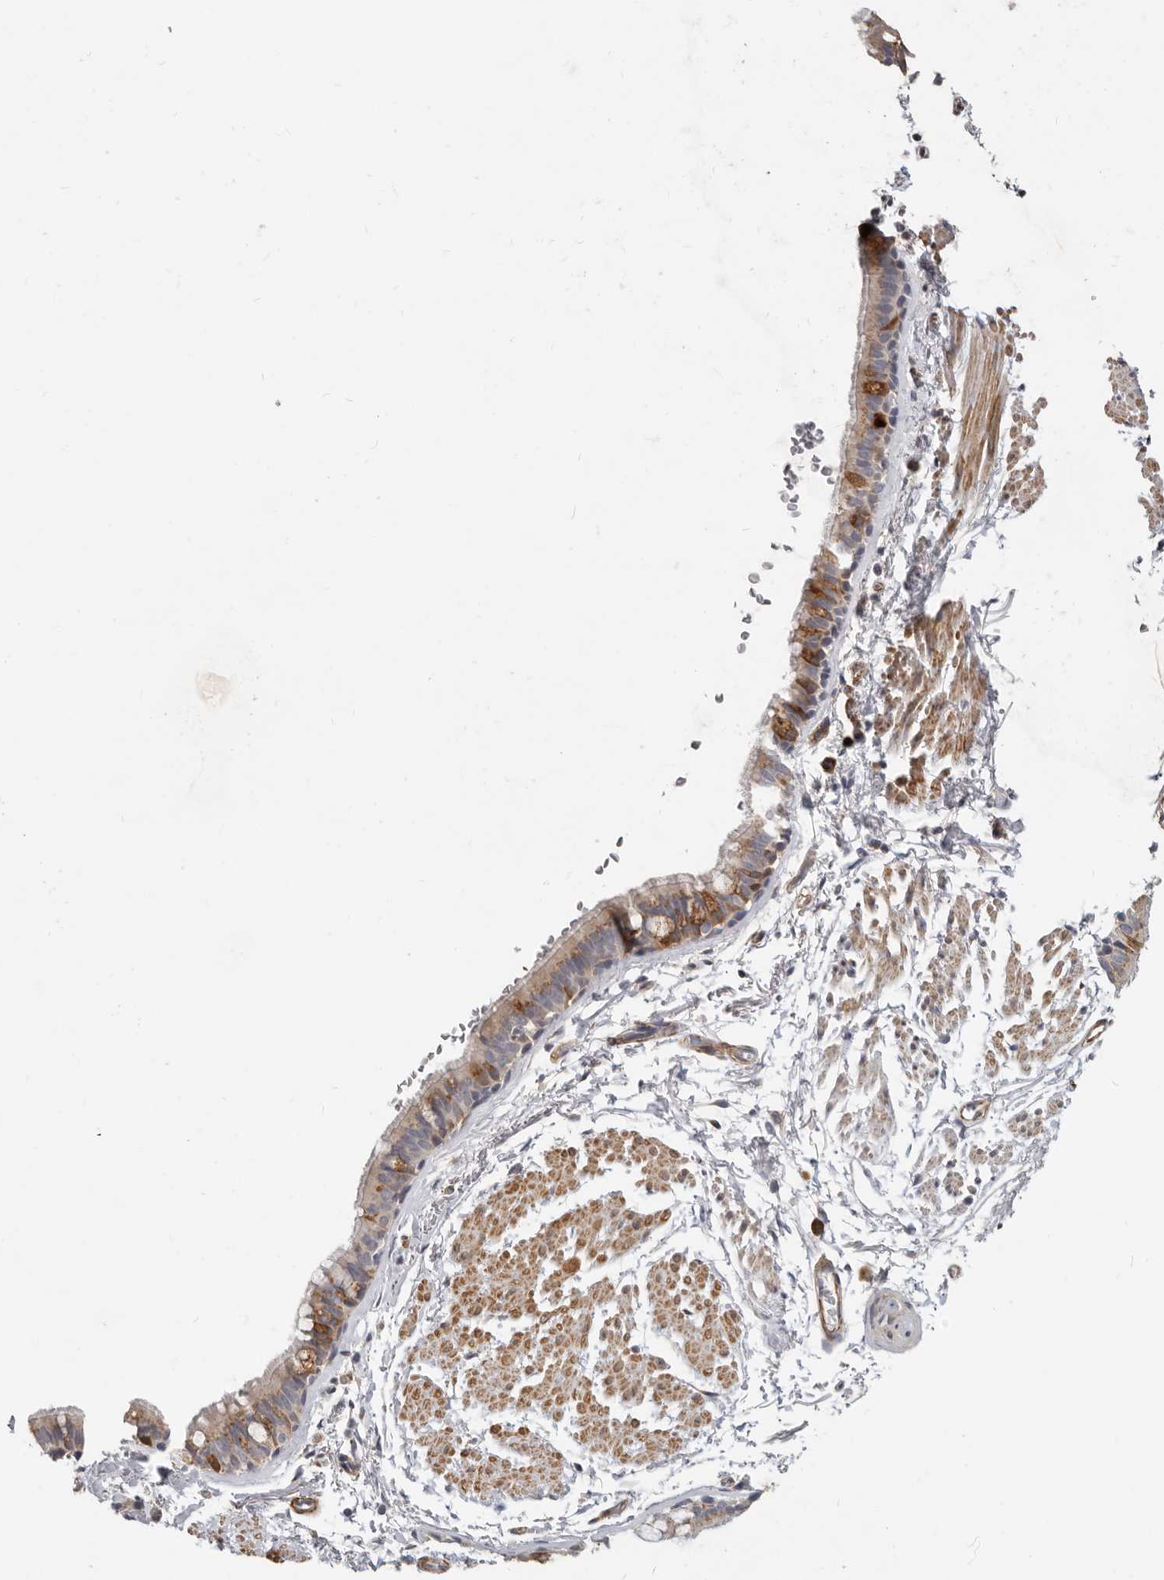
{"staining": {"intensity": "moderate", "quantity": ">75%", "location": "cytoplasmic/membranous"}, "tissue": "bronchus", "cell_type": "Respiratory epithelial cells", "image_type": "normal", "snomed": [{"axis": "morphology", "description": "Normal tissue, NOS"}, {"axis": "topography", "description": "Lymph node"}, {"axis": "topography", "description": "Bronchus"}], "caption": "Immunohistochemical staining of normal bronchus exhibits medium levels of moderate cytoplasmic/membranous staining in approximately >75% of respiratory epithelial cells. (DAB = brown stain, brightfield microscopy at high magnification).", "gene": "RABAC1", "patient": {"sex": "female", "age": 70}}